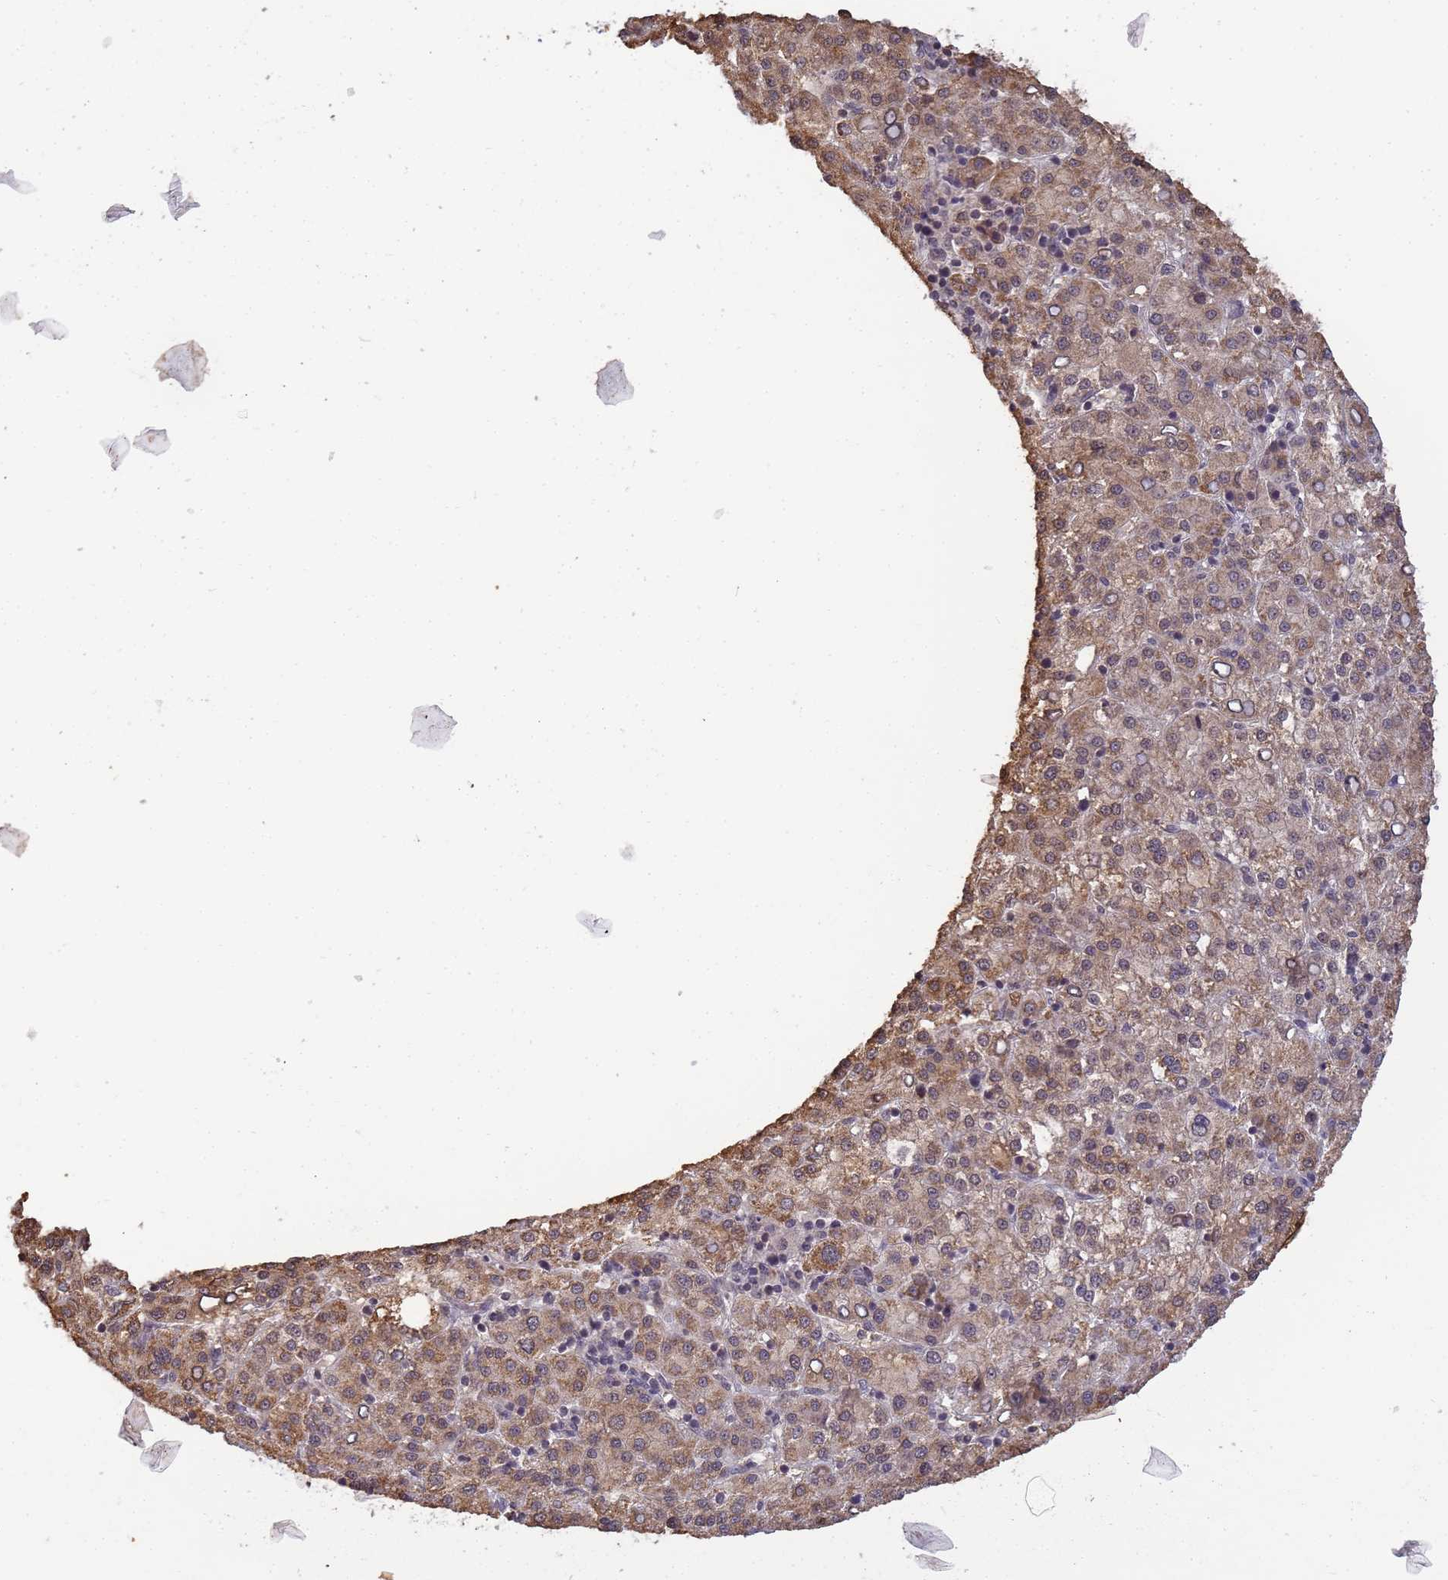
{"staining": {"intensity": "weak", "quantity": ">75%", "location": "cytoplasmic/membranous"}, "tissue": "liver cancer", "cell_type": "Tumor cells", "image_type": "cancer", "snomed": [{"axis": "morphology", "description": "Carcinoma, Hepatocellular, NOS"}, {"axis": "topography", "description": "Liver"}], "caption": "IHC histopathology image of neoplastic tissue: human liver hepatocellular carcinoma stained using IHC demonstrates low levels of weak protein expression localized specifically in the cytoplasmic/membranous of tumor cells, appearing as a cytoplasmic/membranous brown color.", "gene": "MYL7", "patient": {"sex": "female", "age": 58}}